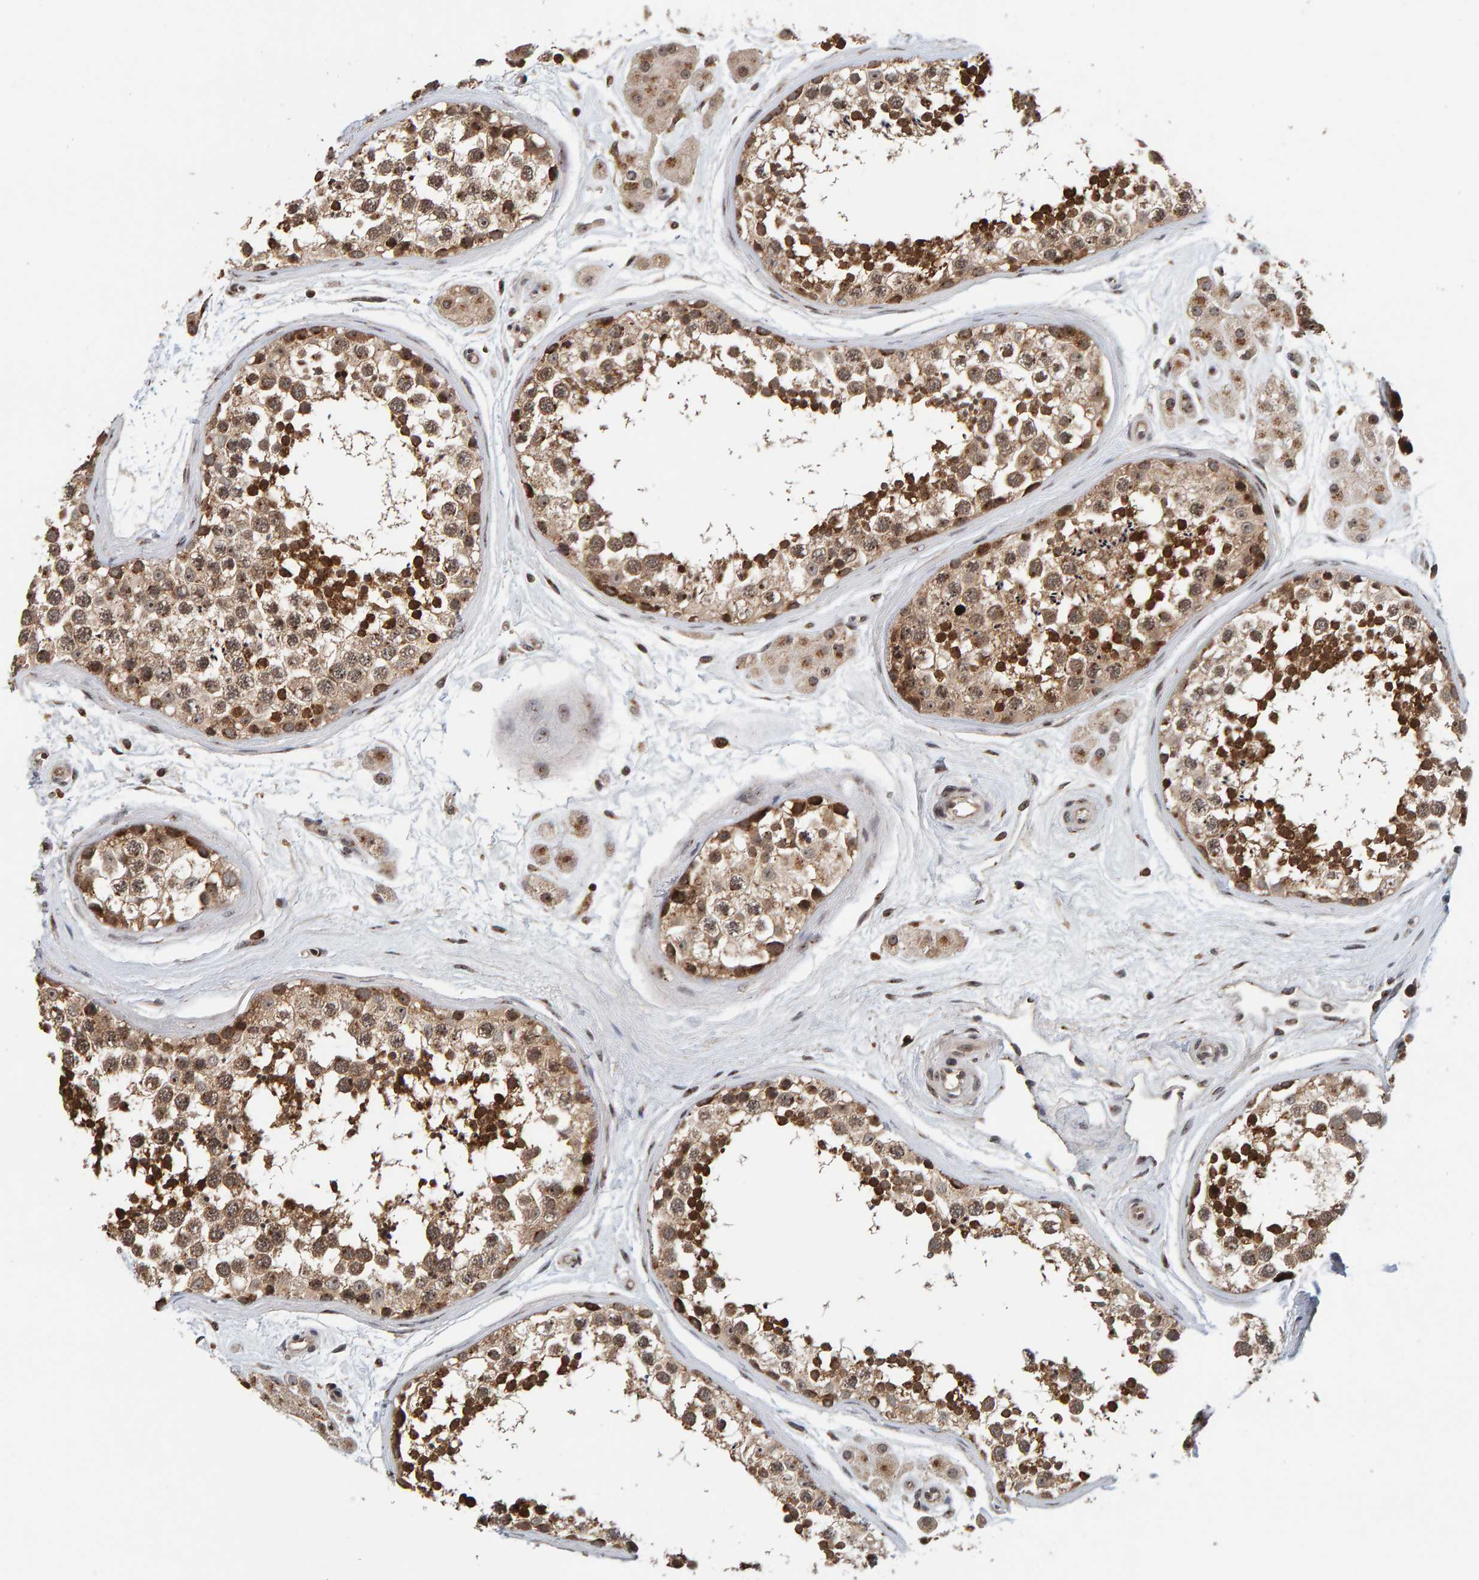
{"staining": {"intensity": "strong", "quantity": ">75%", "location": "cytoplasmic/membranous,nuclear"}, "tissue": "testis", "cell_type": "Cells in seminiferous ducts", "image_type": "normal", "snomed": [{"axis": "morphology", "description": "Normal tissue, NOS"}, {"axis": "topography", "description": "Testis"}], "caption": "An immunohistochemistry (IHC) histopathology image of normal tissue is shown. Protein staining in brown labels strong cytoplasmic/membranous,nuclear positivity in testis within cells in seminiferous ducts.", "gene": "CCDC182", "patient": {"sex": "male", "age": 56}}